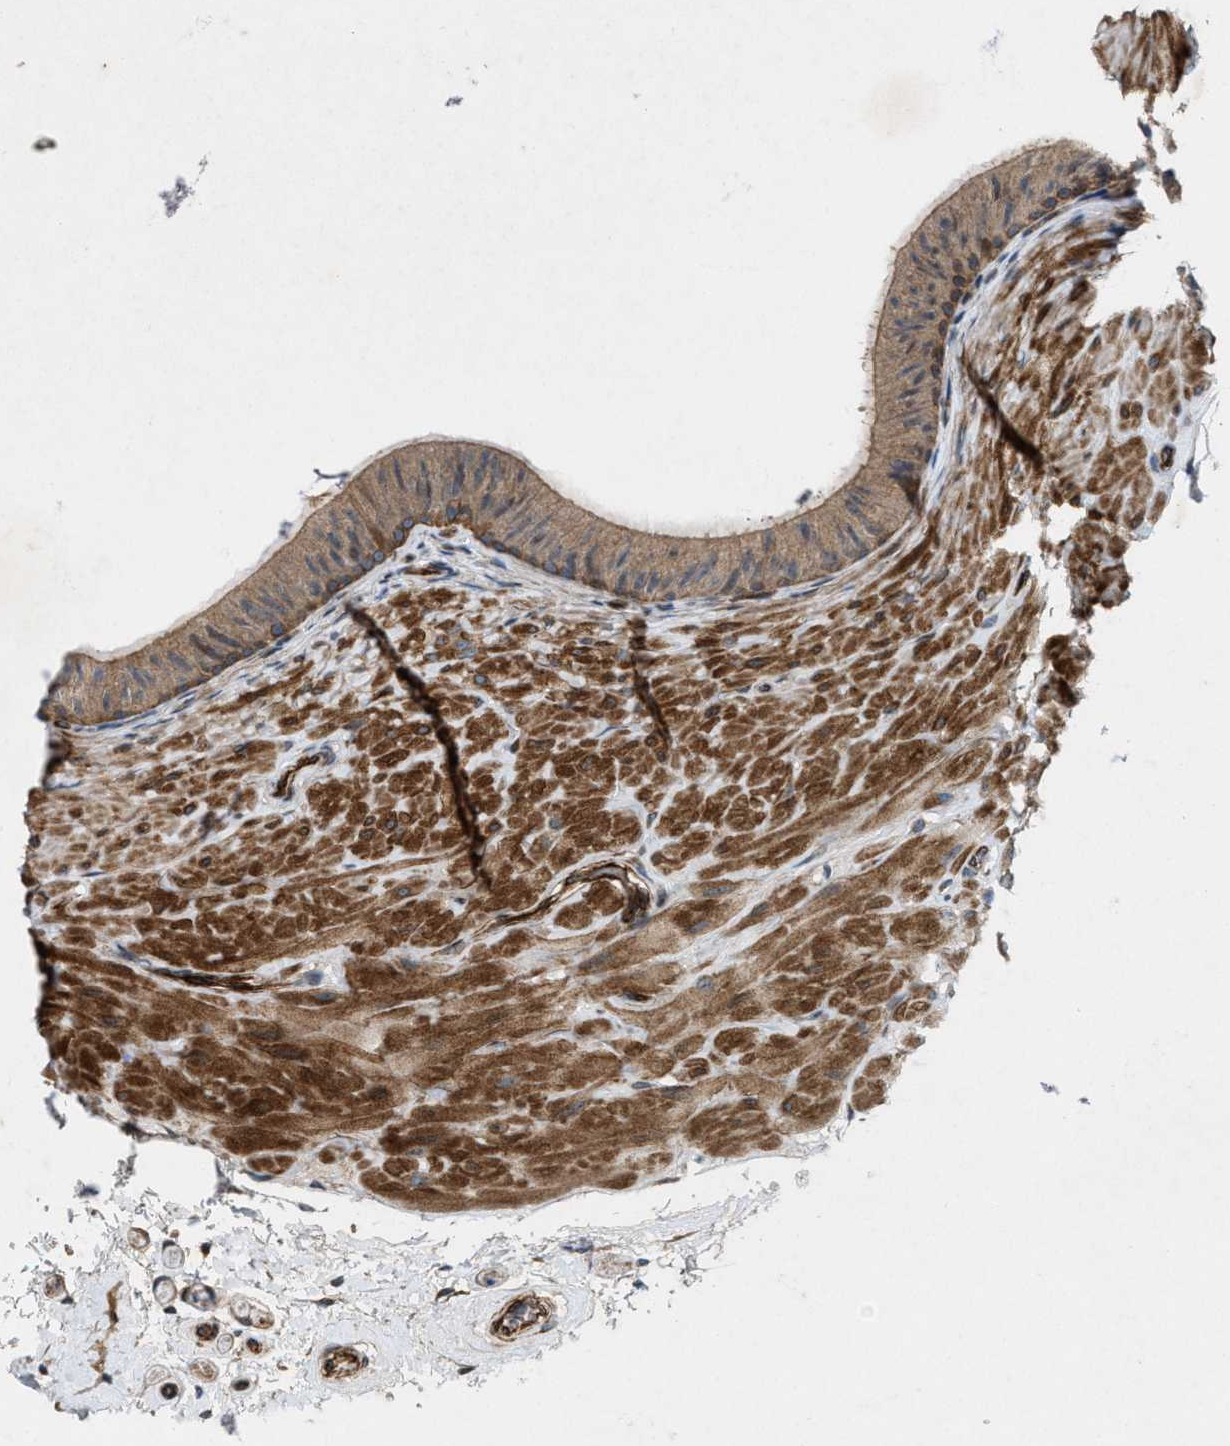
{"staining": {"intensity": "weak", "quantity": ">75%", "location": "cytoplasmic/membranous"}, "tissue": "epididymis", "cell_type": "Glandular cells", "image_type": "normal", "snomed": [{"axis": "morphology", "description": "Normal tissue, NOS"}, {"axis": "topography", "description": "Epididymis"}], "caption": "A high-resolution histopathology image shows immunohistochemistry staining of unremarkable epididymis, which displays weak cytoplasmic/membranous staining in approximately >75% of glandular cells. (brown staining indicates protein expression, while blue staining denotes nuclei).", "gene": "URGCP", "patient": {"sex": "male", "age": 34}}